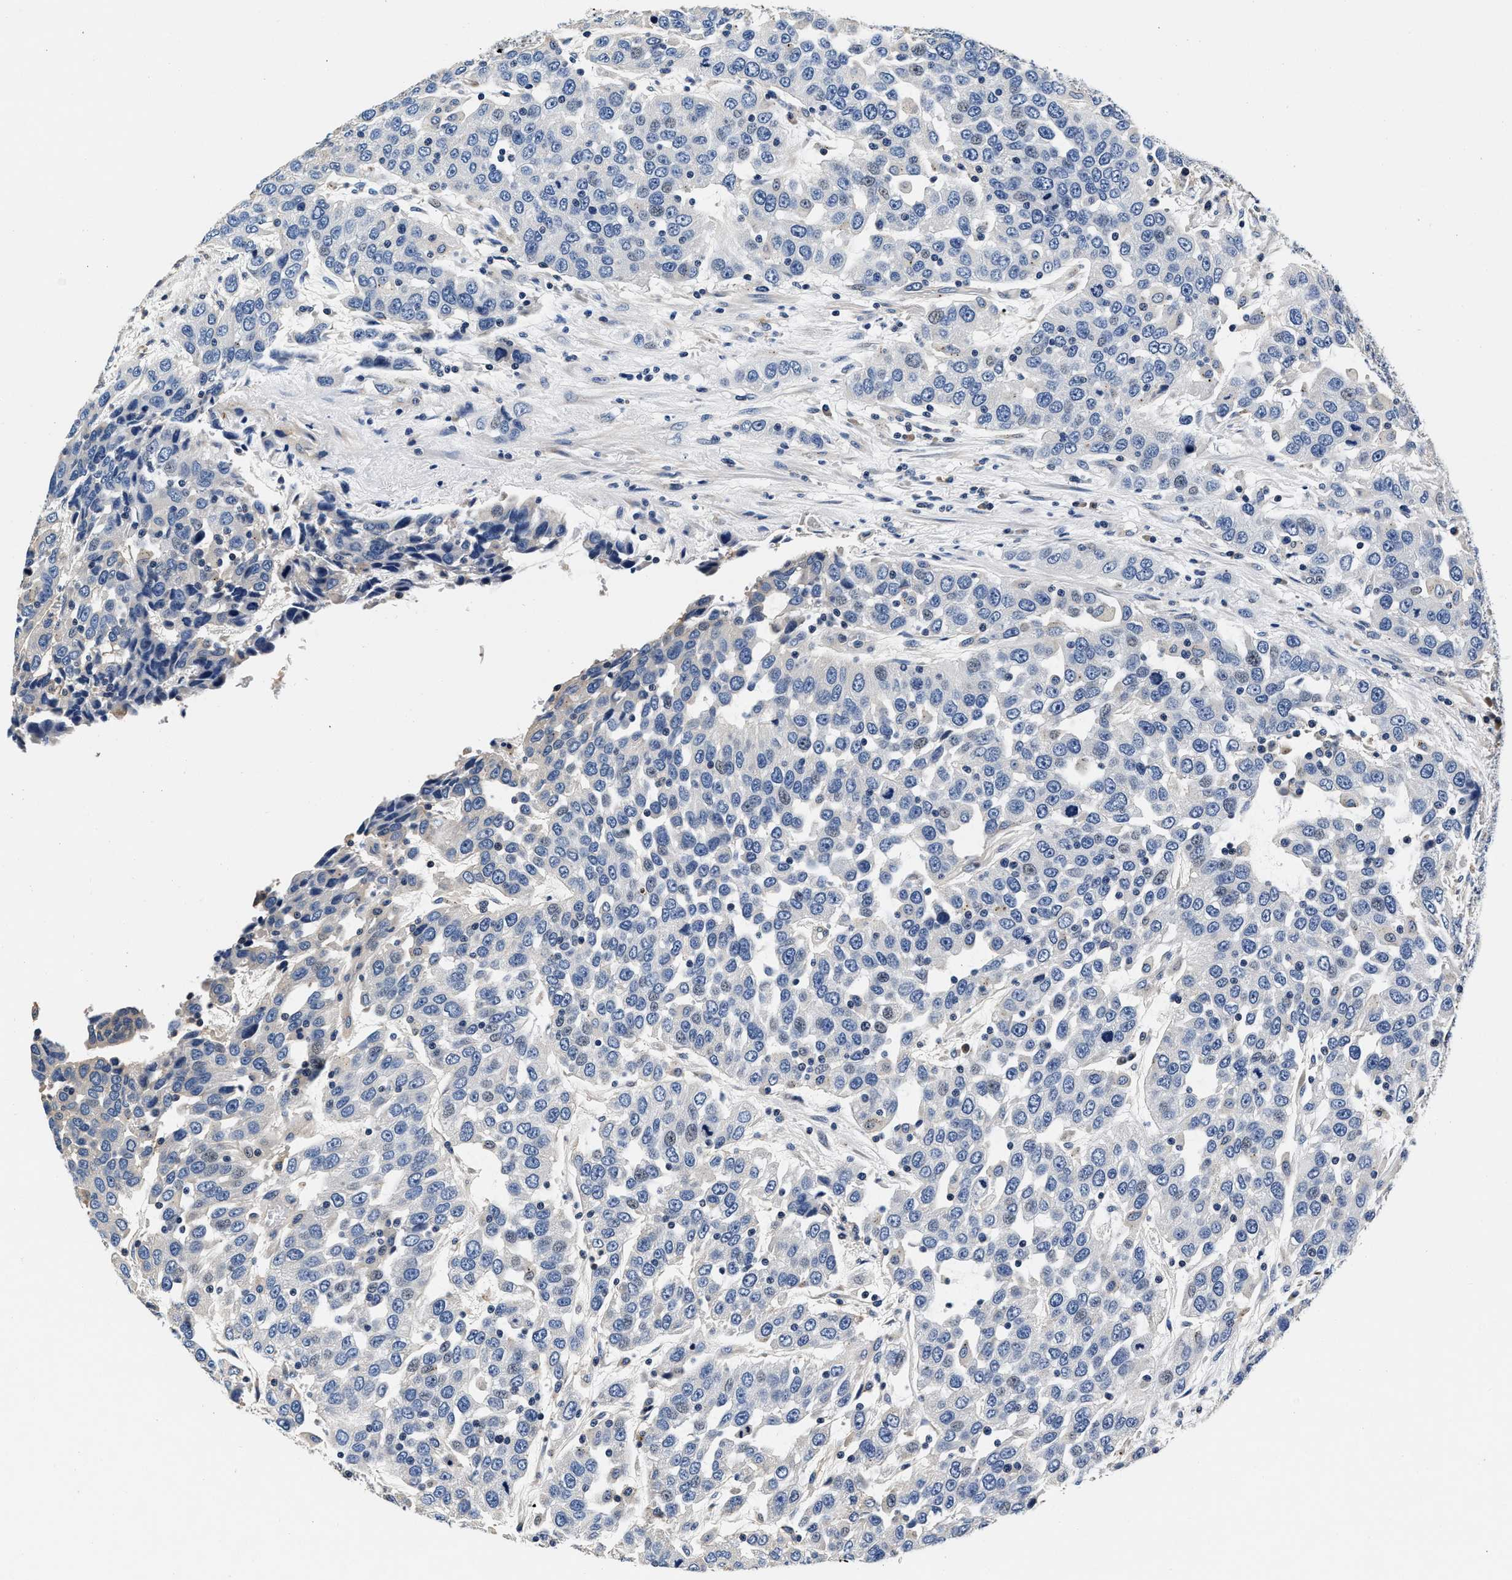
{"staining": {"intensity": "negative", "quantity": "none", "location": "none"}, "tissue": "urothelial cancer", "cell_type": "Tumor cells", "image_type": "cancer", "snomed": [{"axis": "morphology", "description": "Urothelial carcinoma, High grade"}, {"axis": "topography", "description": "Urinary bladder"}], "caption": "Tumor cells are negative for brown protein staining in urothelial carcinoma (high-grade).", "gene": "ABCG8", "patient": {"sex": "female", "age": 80}}